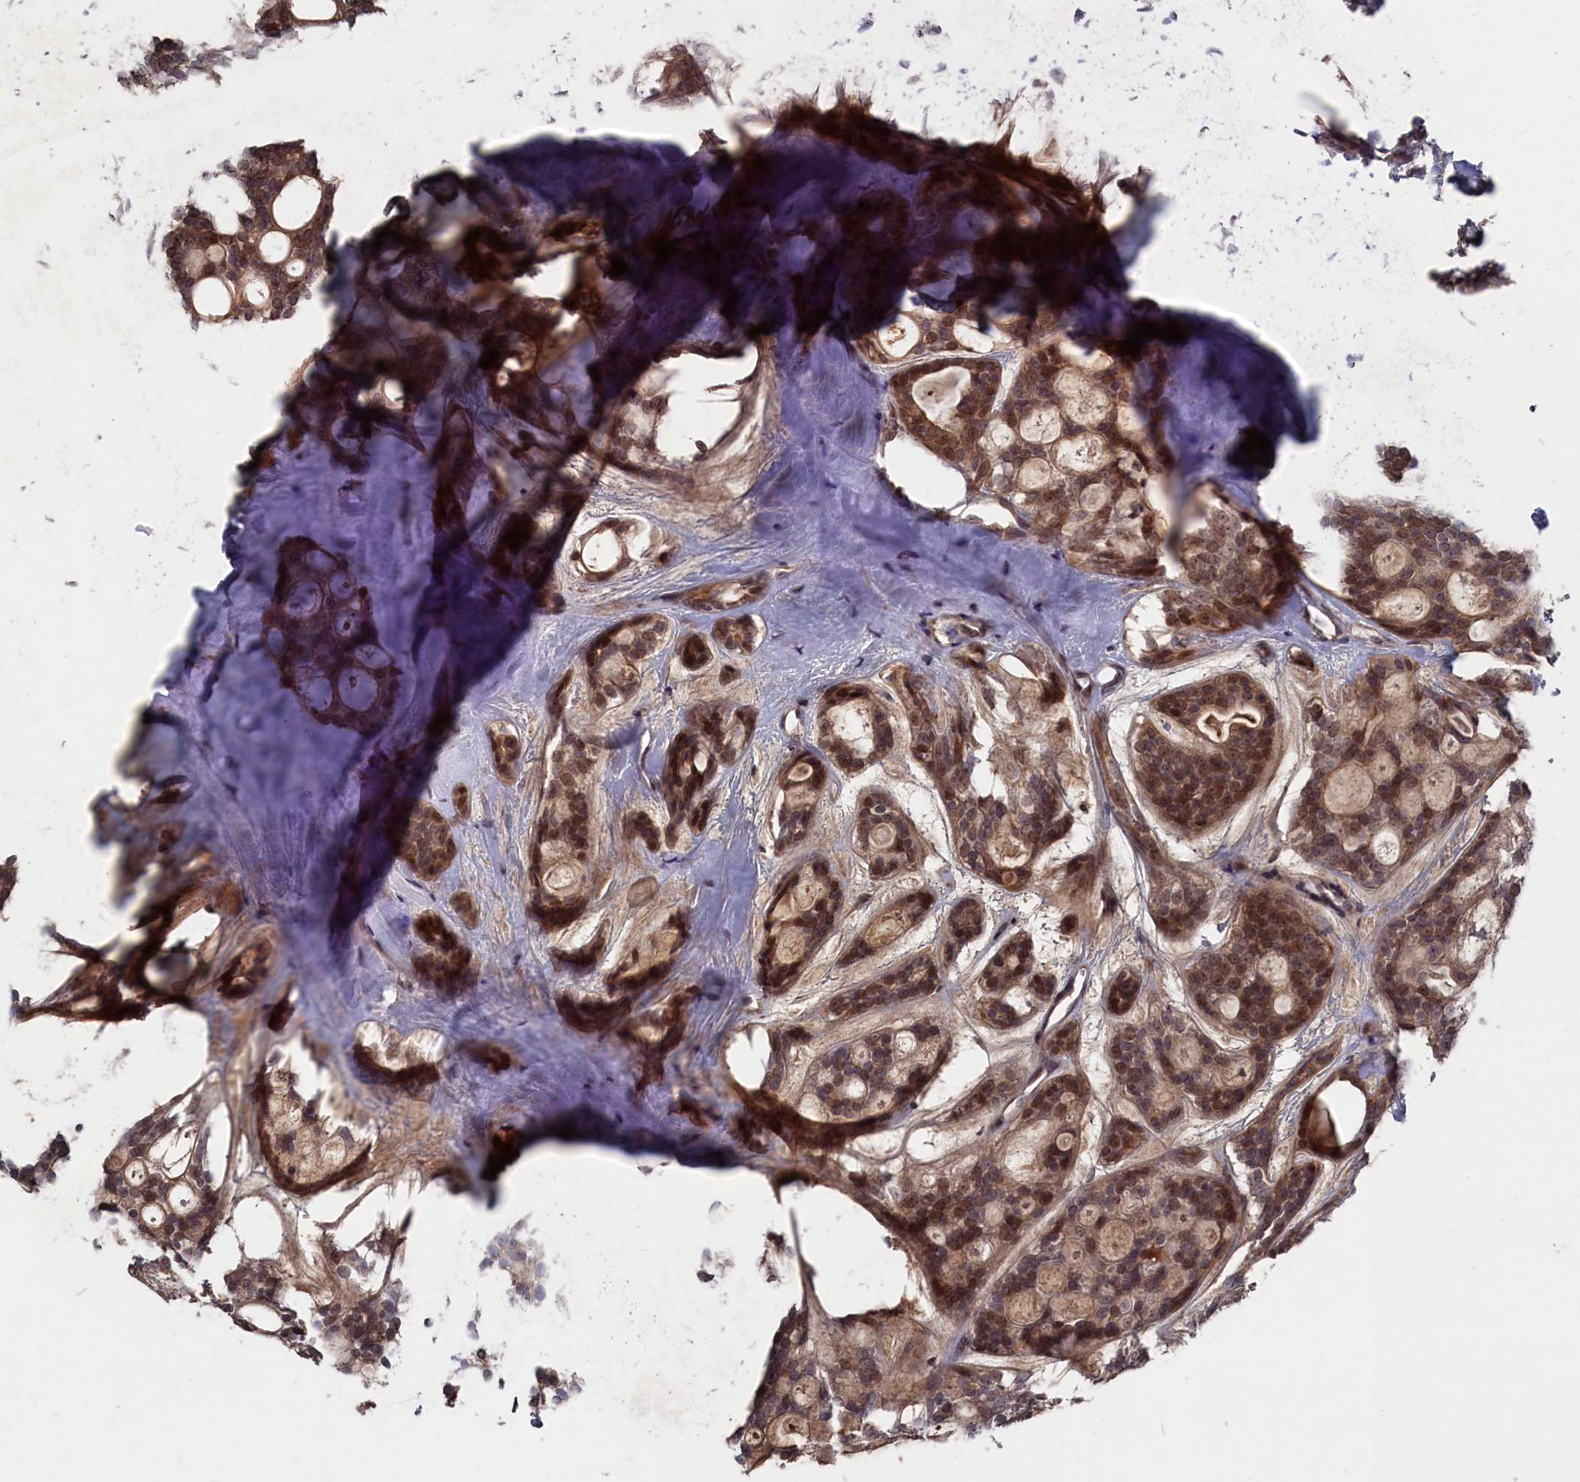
{"staining": {"intensity": "moderate", "quantity": ">75%", "location": "cytoplasmic/membranous,nuclear"}, "tissue": "head and neck cancer", "cell_type": "Tumor cells", "image_type": "cancer", "snomed": [{"axis": "morphology", "description": "Adenocarcinoma, NOS"}, {"axis": "topography", "description": "Head-Neck"}], "caption": "A high-resolution micrograph shows immunohistochemistry (IHC) staining of adenocarcinoma (head and neck), which displays moderate cytoplasmic/membranous and nuclear expression in about >75% of tumor cells.", "gene": "TMC5", "patient": {"sex": "male", "age": 66}}